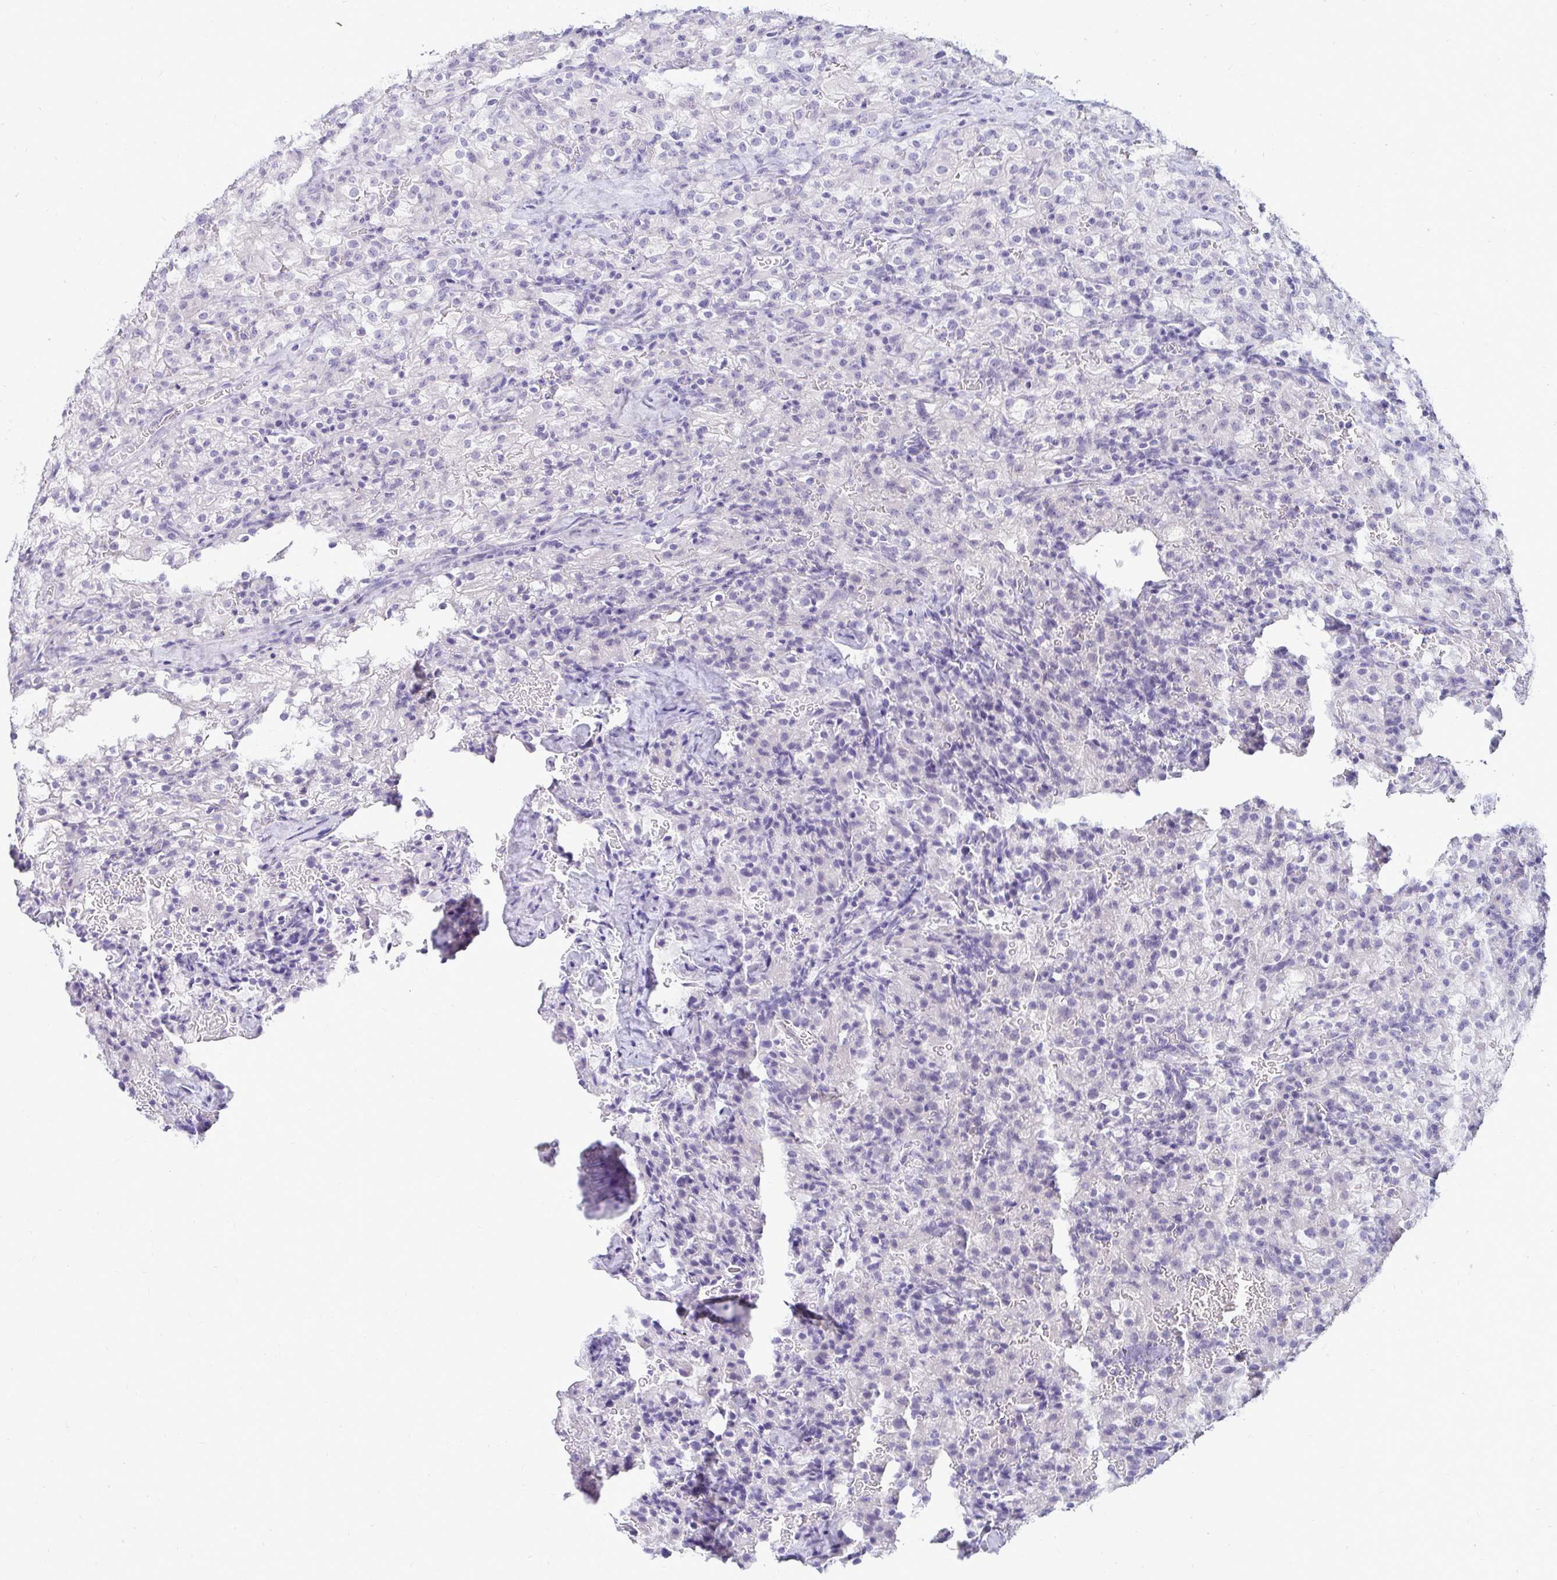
{"staining": {"intensity": "negative", "quantity": "none", "location": "none"}, "tissue": "renal cancer", "cell_type": "Tumor cells", "image_type": "cancer", "snomed": [{"axis": "morphology", "description": "Adenocarcinoma, NOS"}, {"axis": "topography", "description": "Kidney"}], "caption": "This histopathology image is of adenocarcinoma (renal) stained with immunohistochemistry (IHC) to label a protein in brown with the nuclei are counter-stained blue. There is no staining in tumor cells.", "gene": "HSPB6", "patient": {"sex": "female", "age": 74}}